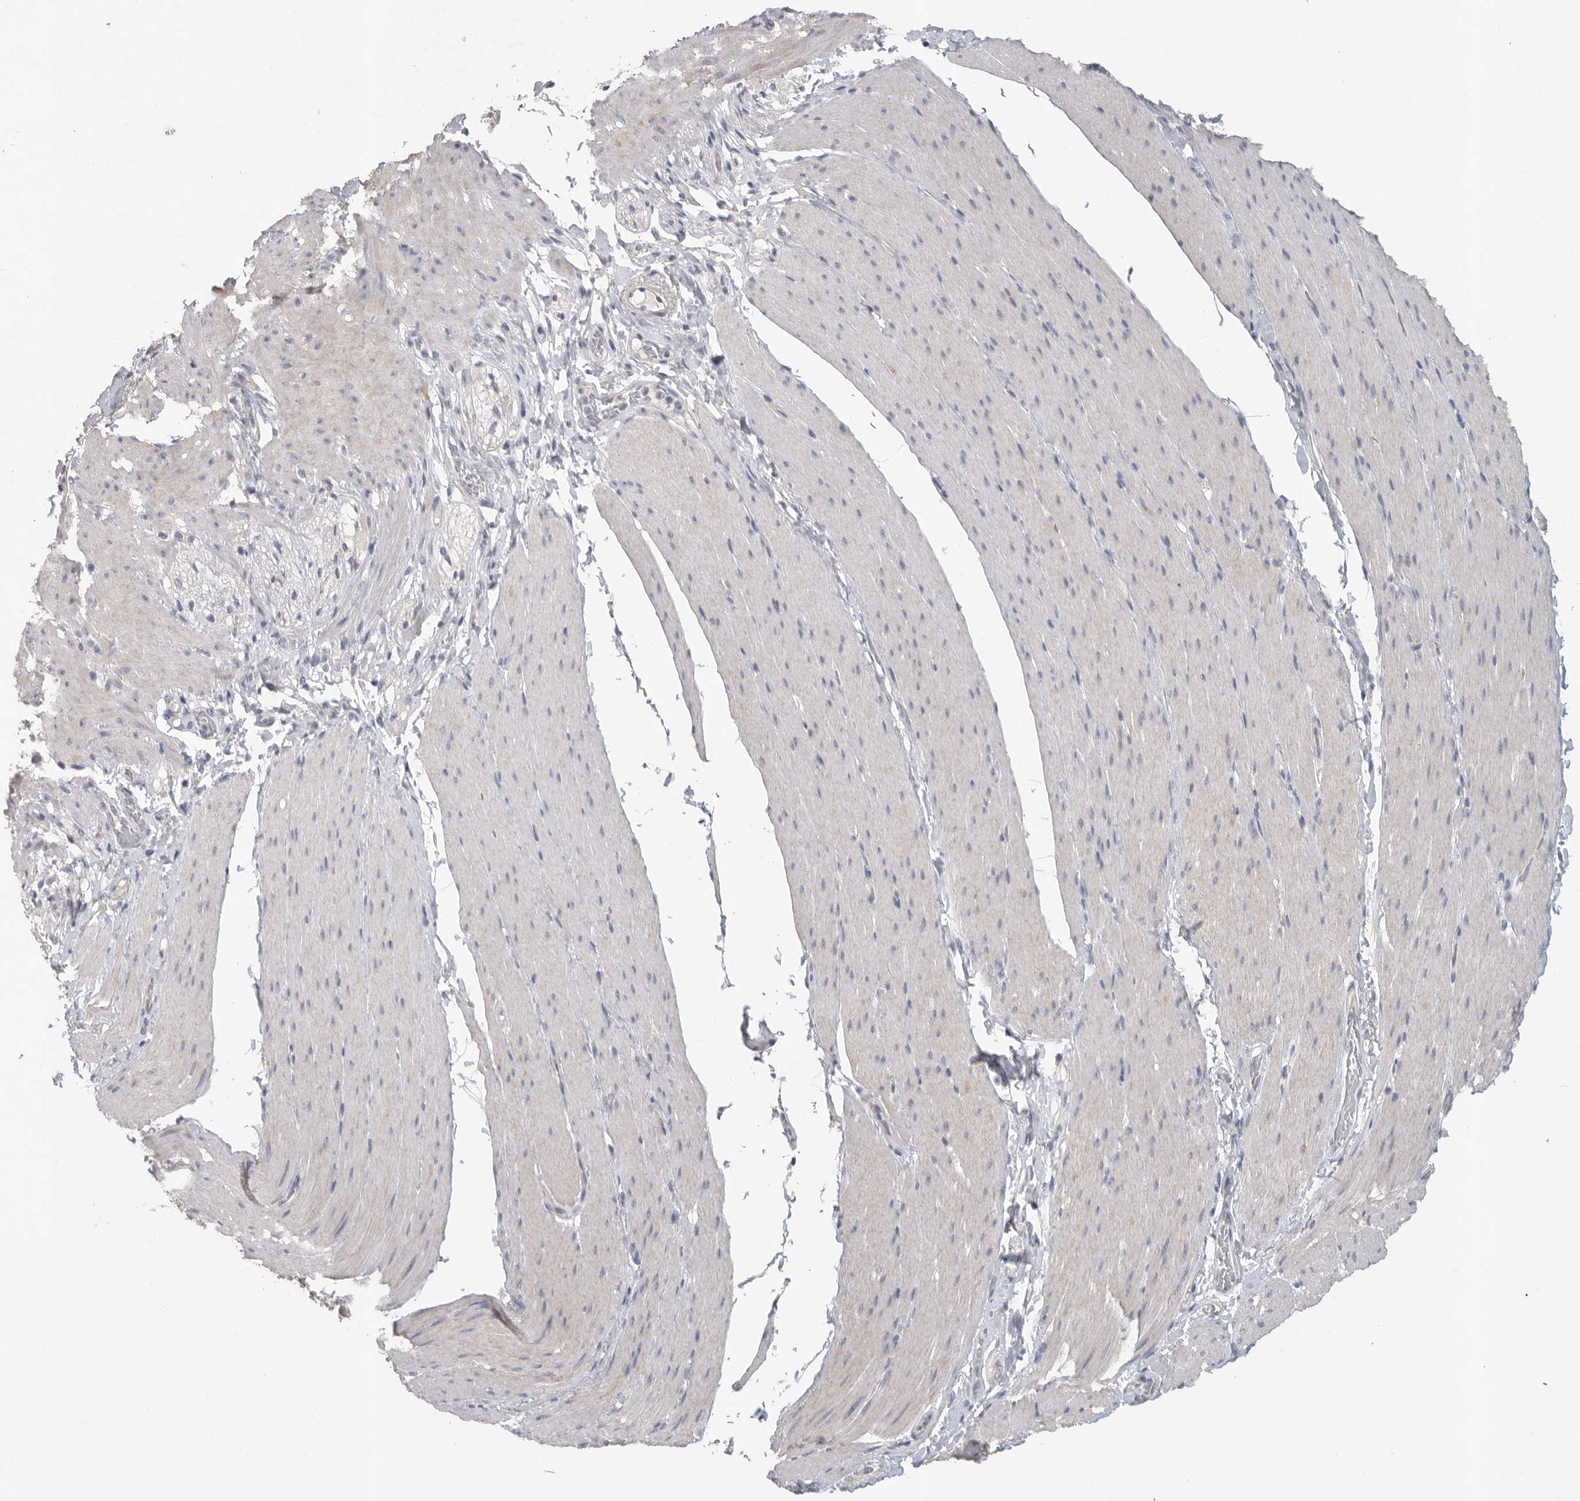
{"staining": {"intensity": "negative", "quantity": "none", "location": "none"}, "tissue": "smooth muscle", "cell_type": "Smooth muscle cells", "image_type": "normal", "snomed": [{"axis": "morphology", "description": "Normal tissue, NOS"}, {"axis": "topography", "description": "Smooth muscle"}, {"axis": "topography", "description": "Small intestine"}], "caption": "High power microscopy histopathology image of an immunohistochemistry (IHC) micrograph of unremarkable smooth muscle, revealing no significant expression in smooth muscle cells. Nuclei are stained in blue.", "gene": "REG4", "patient": {"sex": "female", "age": 84}}